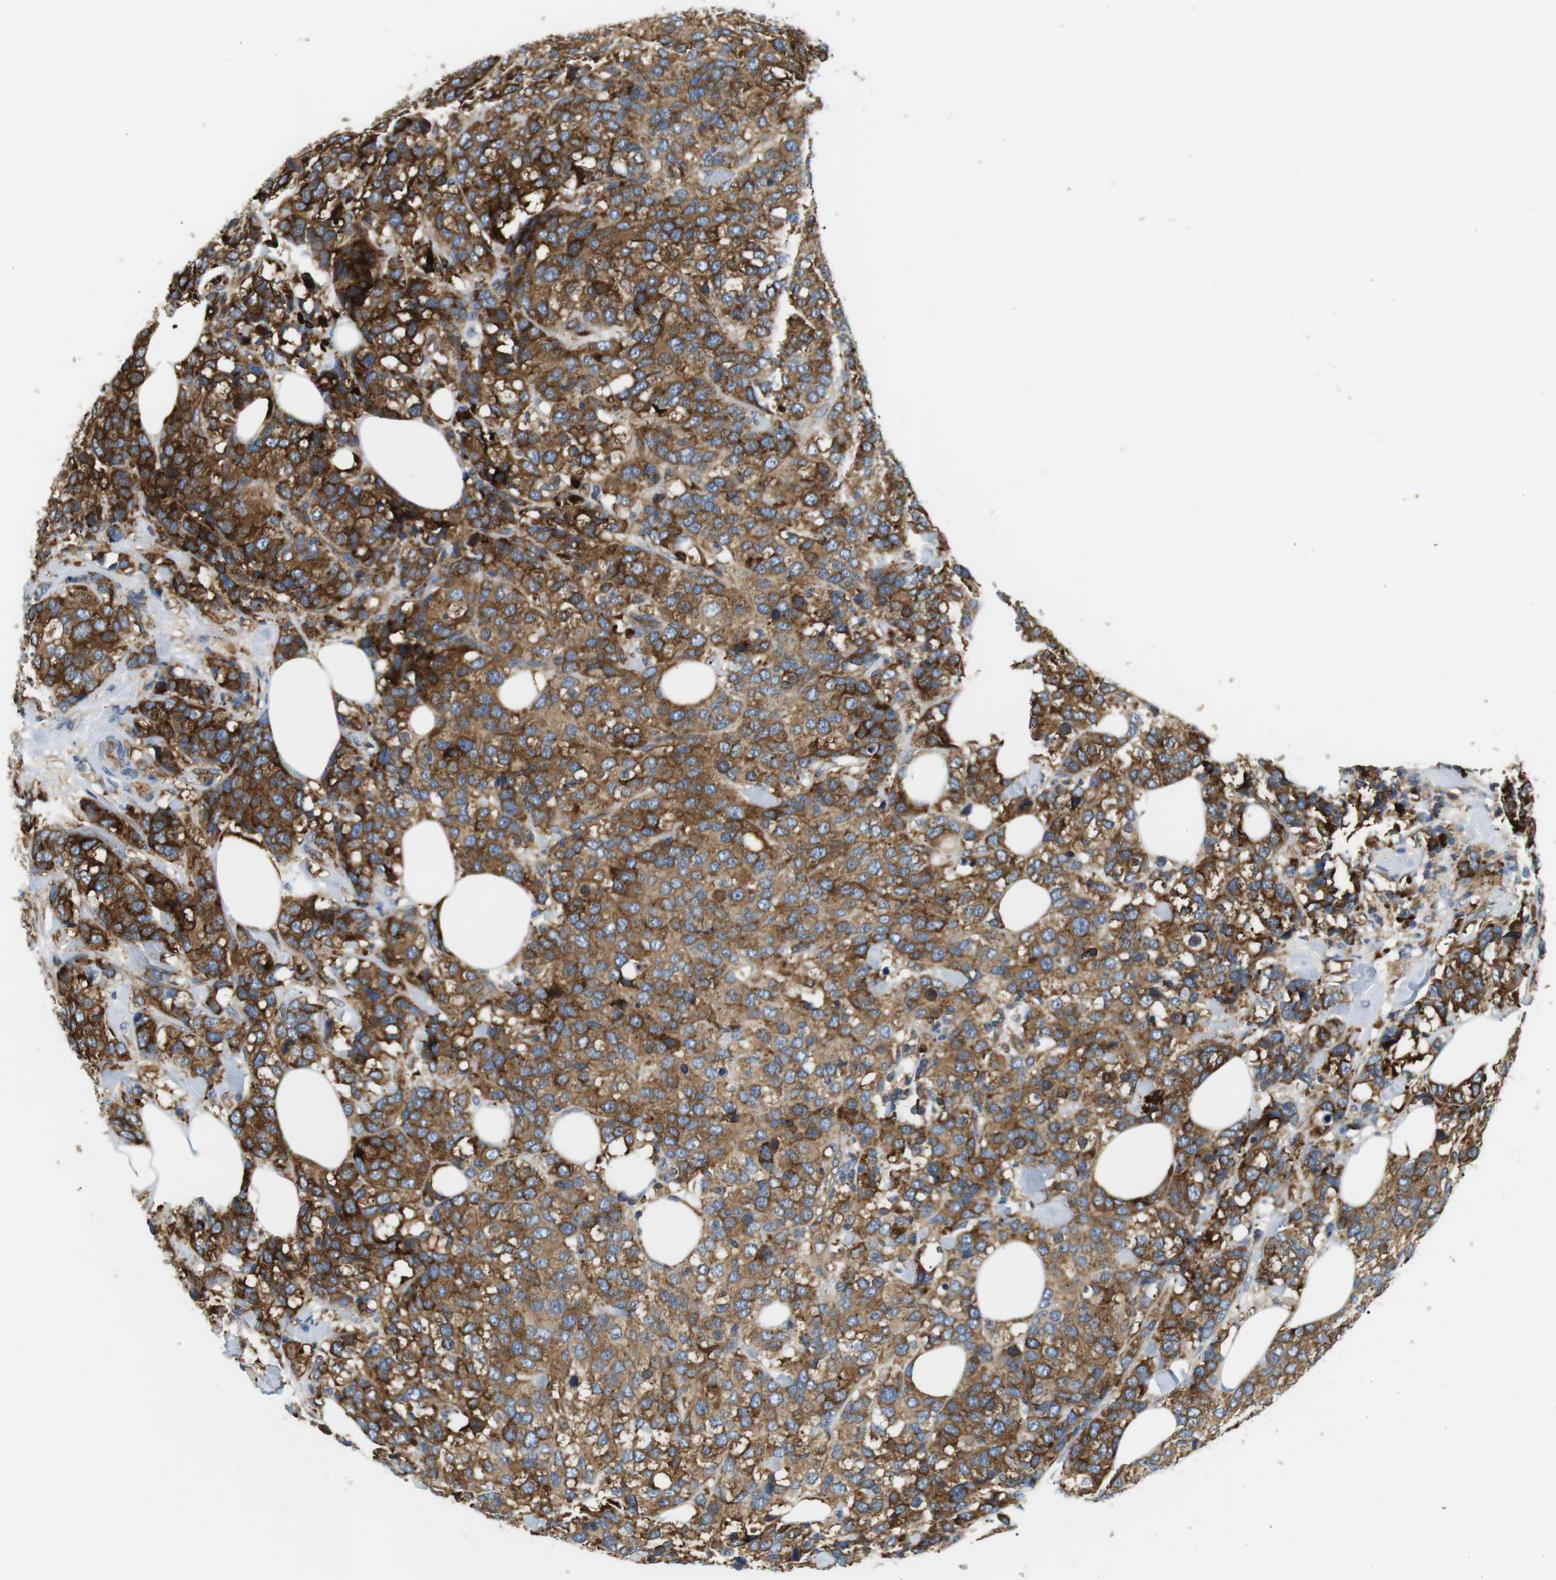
{"staining": {"intensity": "strong", "quantity": ">75%", "location": "cytoplasmic/membranous"}, "tissue": "breast cancer", "cell_type": "Tumor cells", "image_type": "cancer", "snomed": [{"axis": "morphology", "description": "Lobular carcinoma"}, {"axis": "topography", "description": "Breast"}], "caption": "IHC (DAB (3,3'-diaminobenzidine)) staining of human lobular carcinoma (breast) reveals strong cytoplasmic/membranous protein expression in about >75% of tumor cells.", "gene": "TMEM200A", "patient": {"sex": "female", "age": 59}}